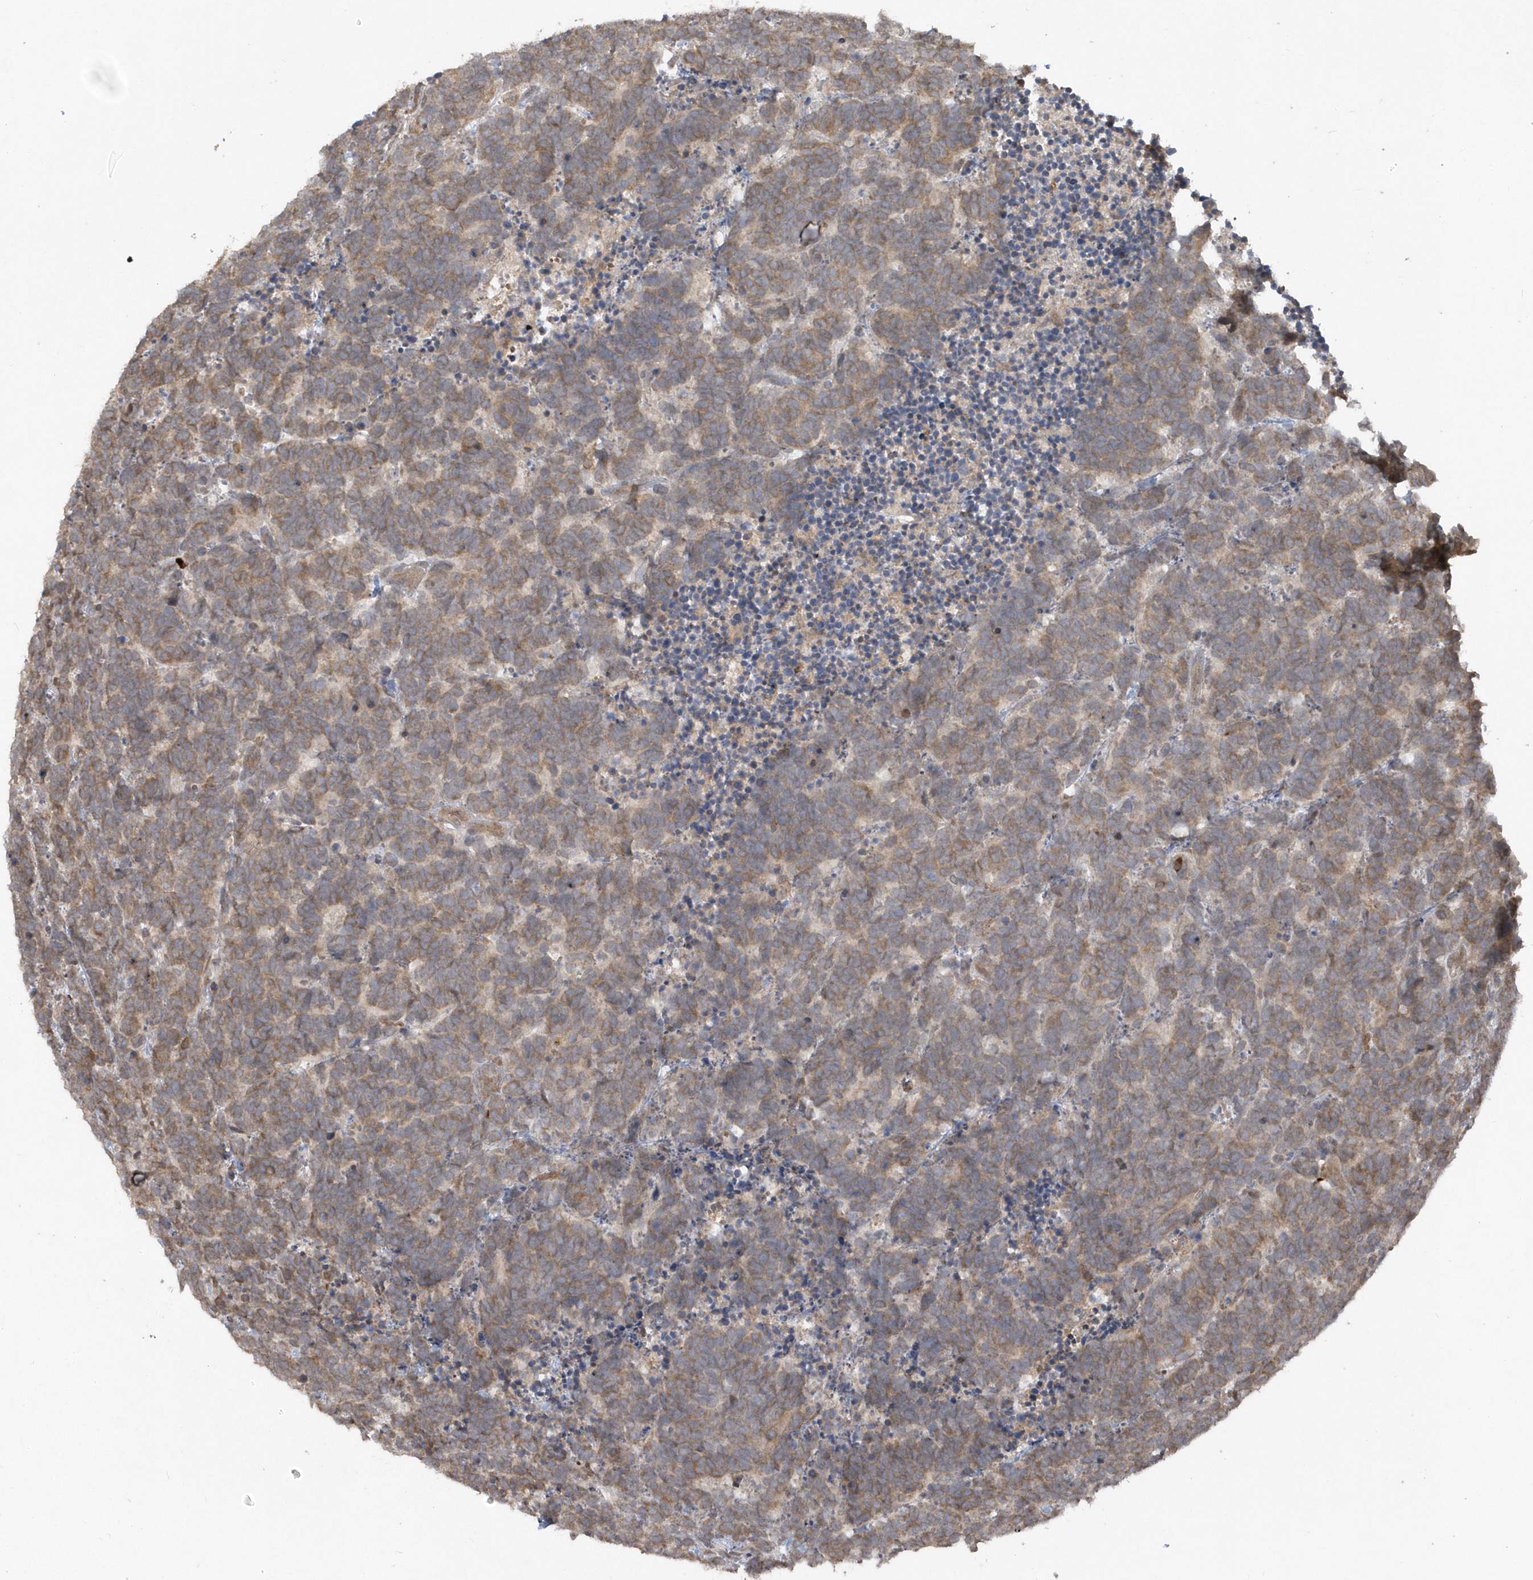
{"staining": {"intensity": "weak", "quantity": ">75%", "location": "cytoplasmic/membranous"}, "tissue": "carcinoid", "cell_type": "Tumor cells", "image_type": "cancer", "snomed": [{"axis": "morphology", "description": "Carcinoma, NOS"}, {"axis": "morphology", "description": "Carcinoid, malignant, NOS"}, {"axis": "topography", "description": "Urinary bladder"}], "caption": "Human malignant carcinoid stained with a protein marker reveals weak staining in tumor cells.", "gene": "HERPUD1", "patient": {"sex": "male", "age": 57}}